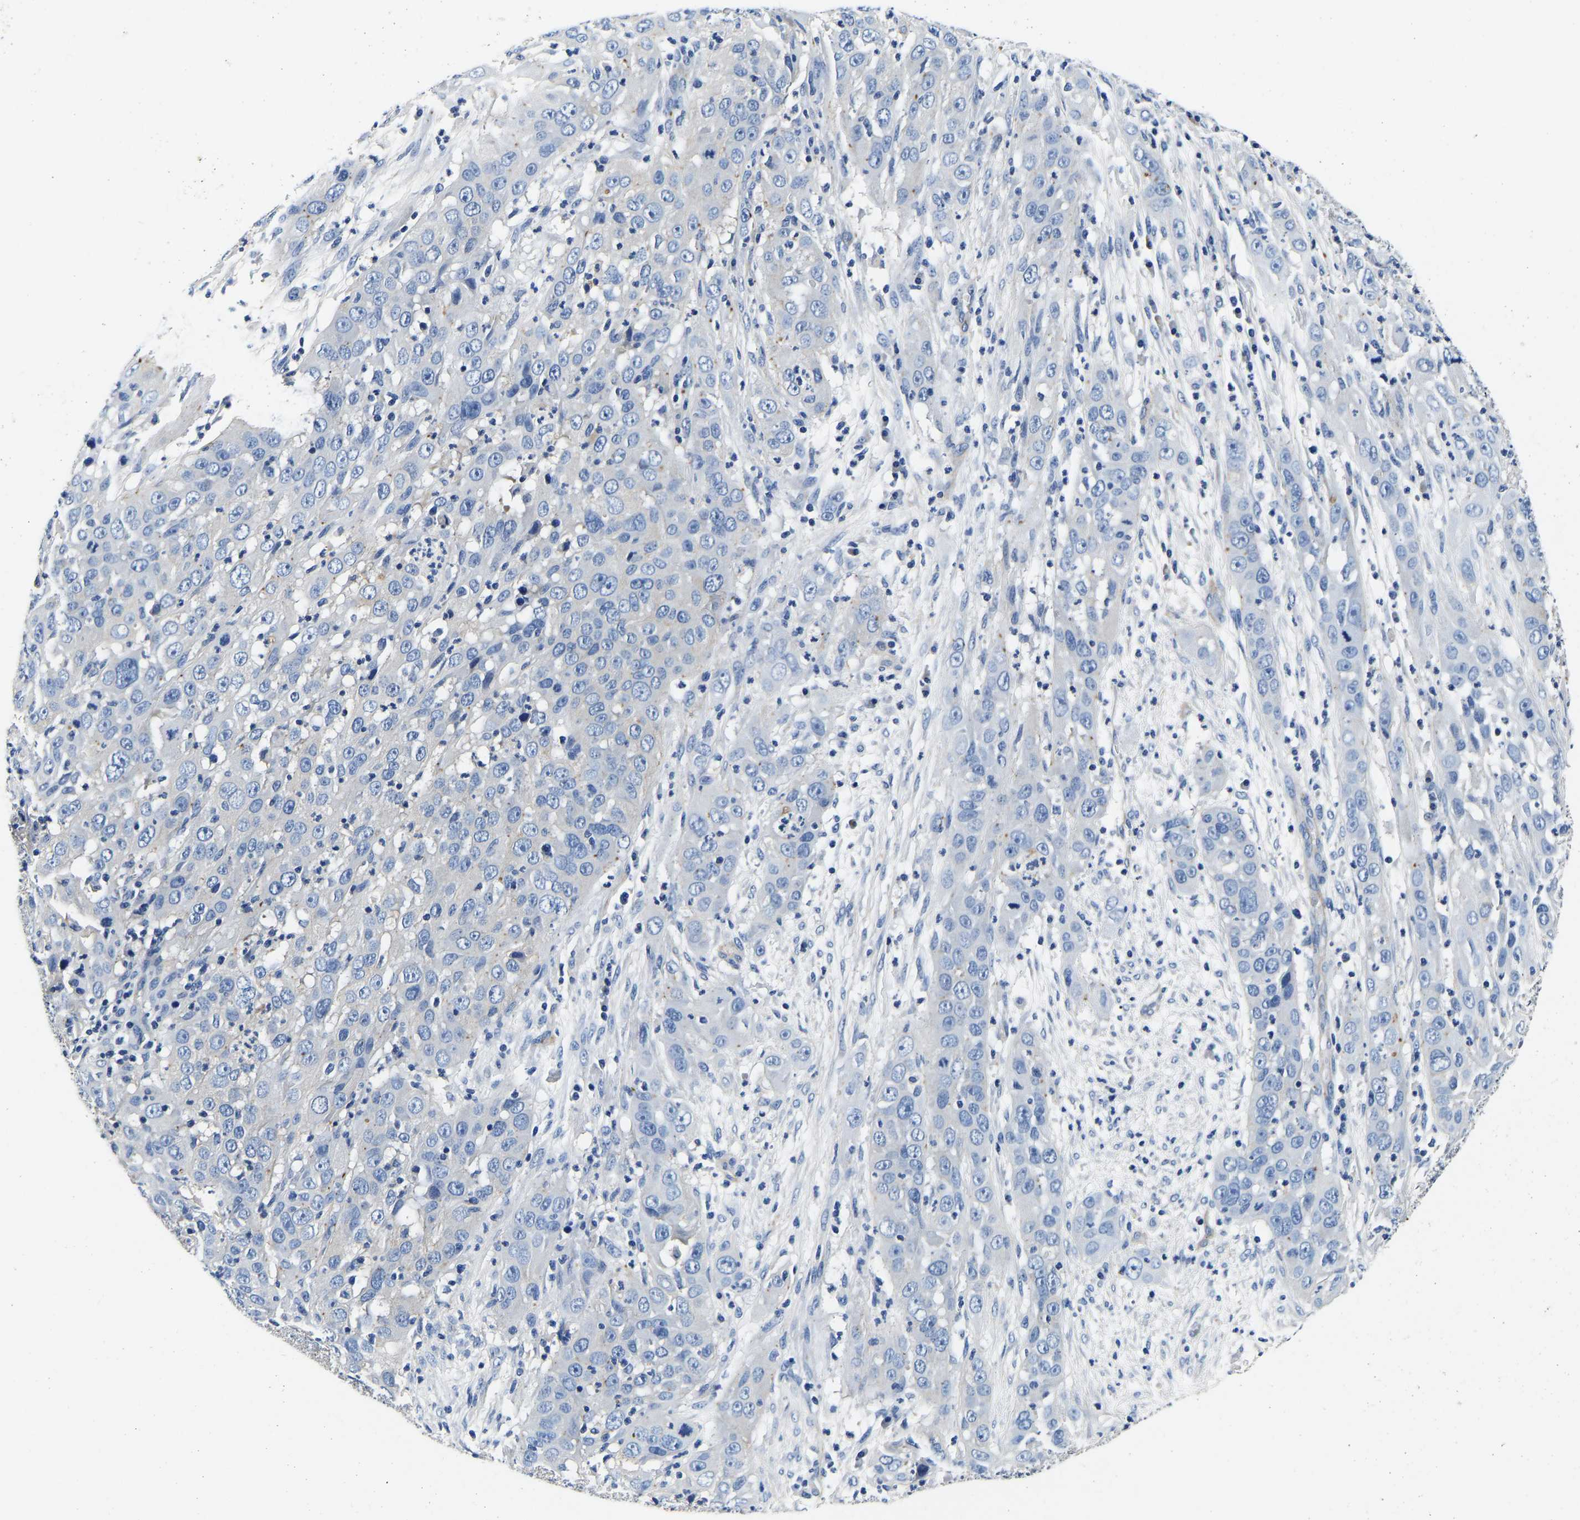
{"staining": {"intensity": "negative", "quantity": "none", "location": "none"}, "tissue": "cervical cancer", "cell_type": "Tumor cells", "image_type": "cancer", "snomed": [{"axis": "morphology", "description": "Squamous cell carcinoma, NOS"}, {"axis": "topography", "description": "Cervix"}], "caption": "Micrograph shows no protein expression in tumor cells of cervical cancer (squamous cell carcinoma) tissue. (Brightfield microscopy of DAB (3,3'-diaminobenzidine) immunohistochemistry at high magnification).", "gene": "SH3GLB1", "patient": {"sex": "female", "age": 32}}